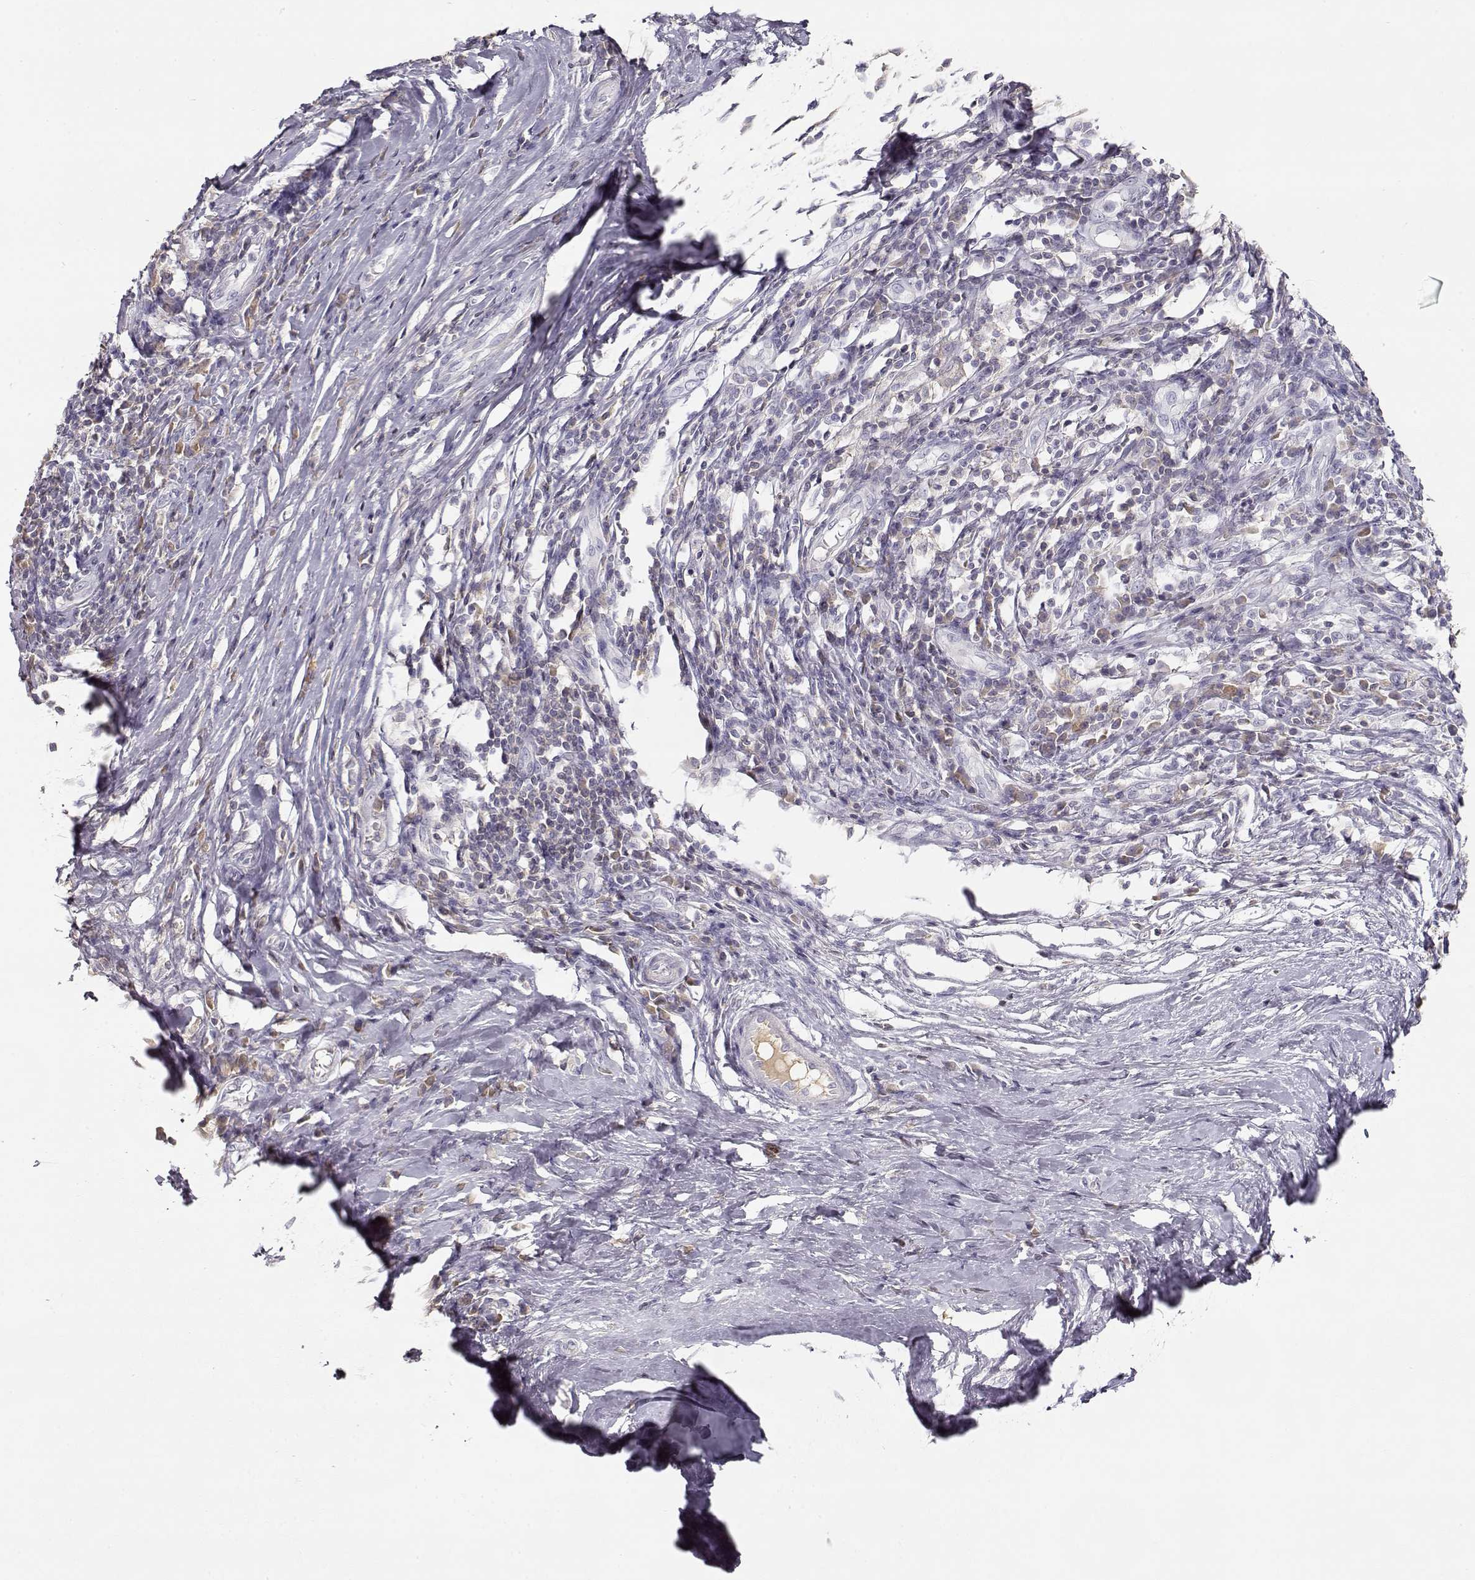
{"staining": {"intensity": "negative", "quantity": "none", "location": "none"}, "tissue": "melanoma", "cell_type": "Tumor cells", "image_type": "cancer", "snomed": [{"axis": "morphology", "description": "Malignant melanoma, NOS"}, {"axis": "topography", "description": "Skin"}], "caption": "Tumor cells show no significant staining in melanoma.", "gene": "SLCO6A1", "patient": {"sex": "female", "age": 91}}